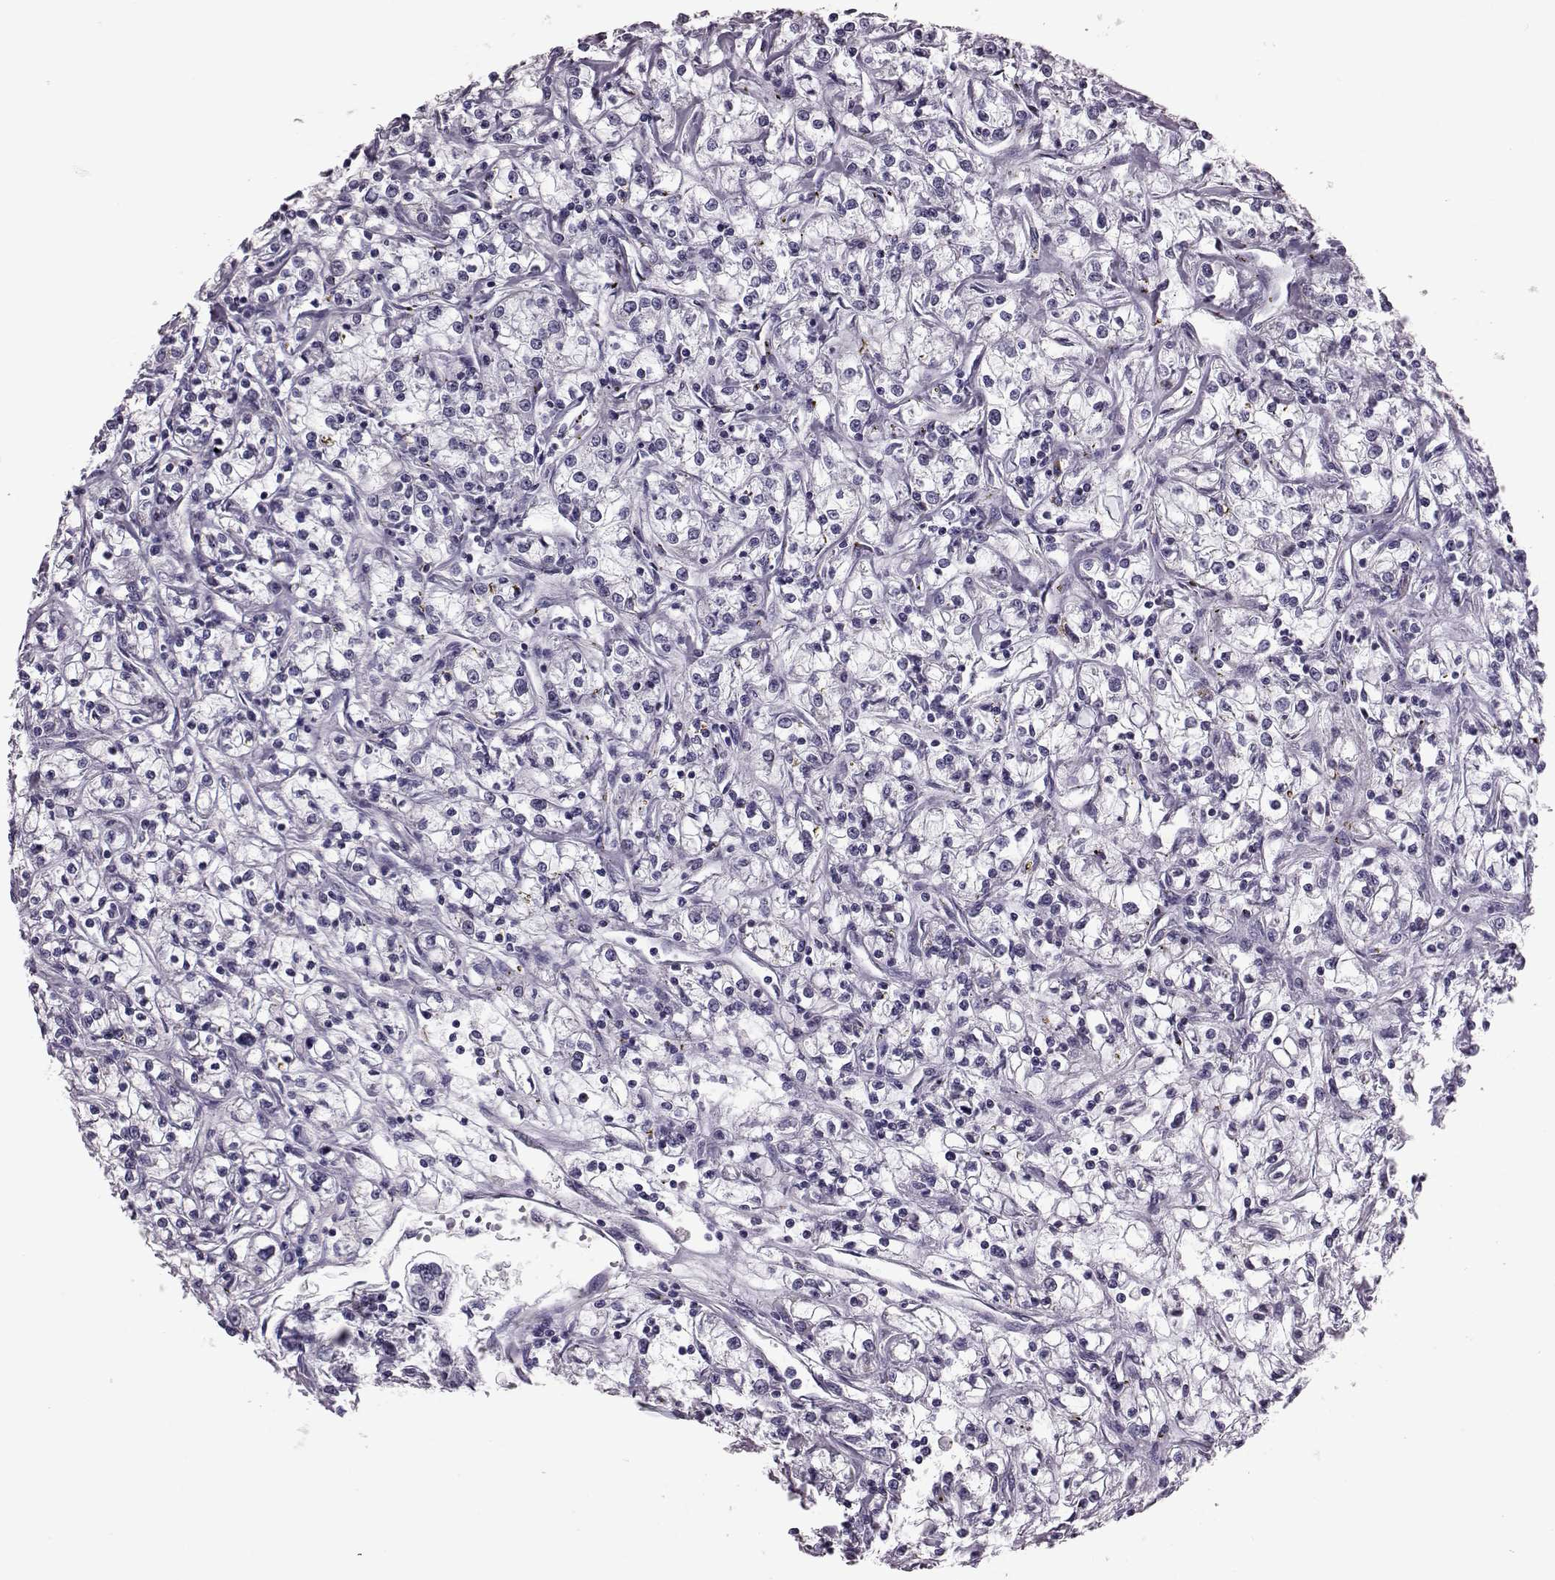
{"staining": {"intensity": "negative", "quantity": "none", "location": "none"}, "tissue": "renal cancer", "cell_type": "Tumor cells", "image_type": "cancer", "snomed": [{"axis": "morphology", "description": "Adenocarcinoma, NOS"}, {"axis": "topography", "description": "Kidney"}], "caption": "An IHC micrograph of renal cancer (adenocarcinoma) is shown. There is no staining in tumor cells of renal cancer (adenocarcinoma).", "gene": "RIMS2", "patient": {"sex": "female", "age": 59}}